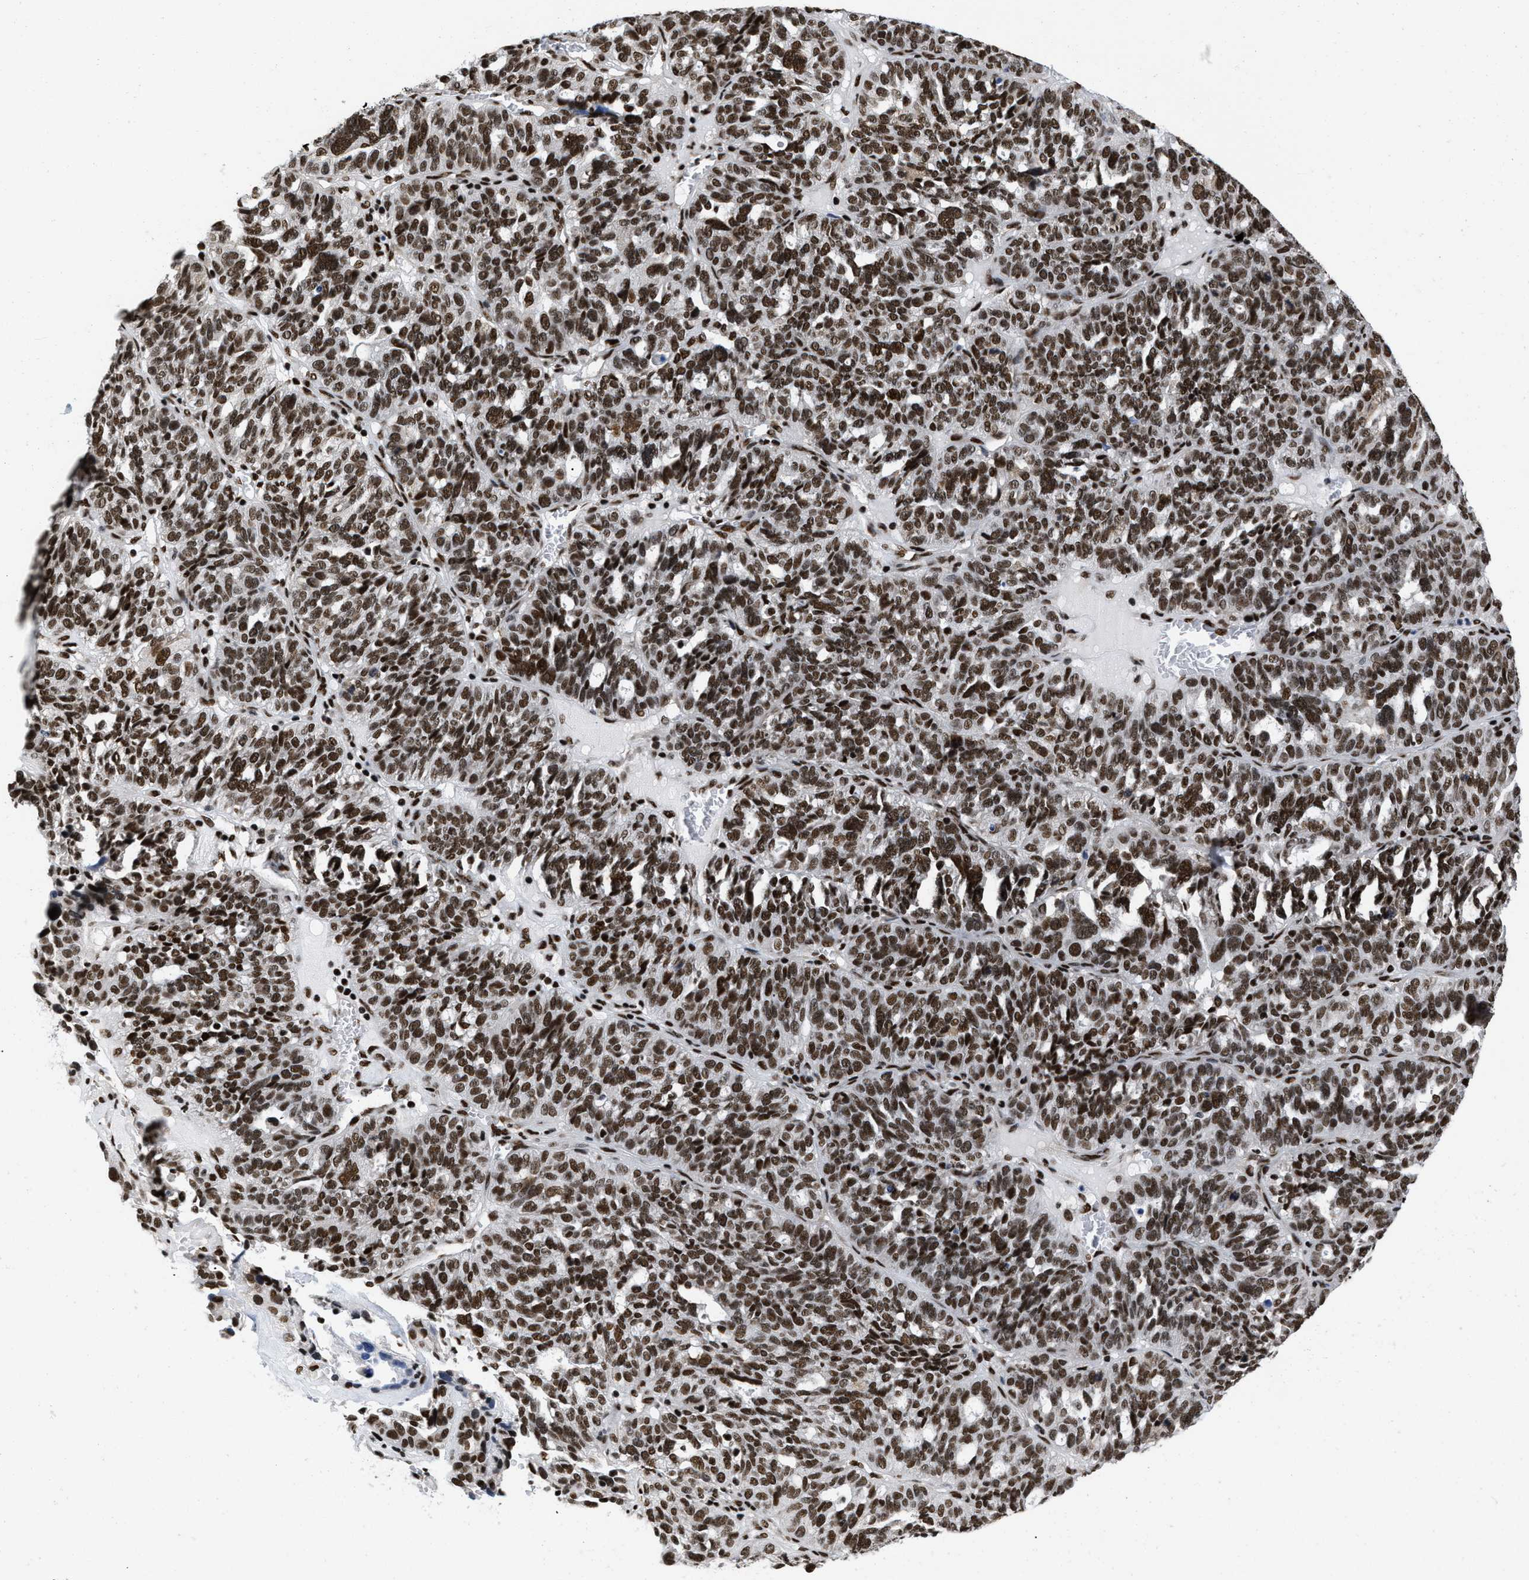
{"staining": {"intensity": "strong", "quantity": ">75%", "location": "nuclear"}, "tissue": "ovarian cancer", "cell_type": "Tumor cells", "image_type": "cancer", "snomed": [{"axis": "morphology", "description": "Cystadenocarcinoma, serous, NOS"}, {"axis": "topography", "description": "Ovary"}], "caption": "Ovarian cancer (serous cystadenocarcinoma) stained with a protein marker shows strong staining in tumor cells.", "gene": "CREB1", "patient": {"sex": "female", "age": 59}}